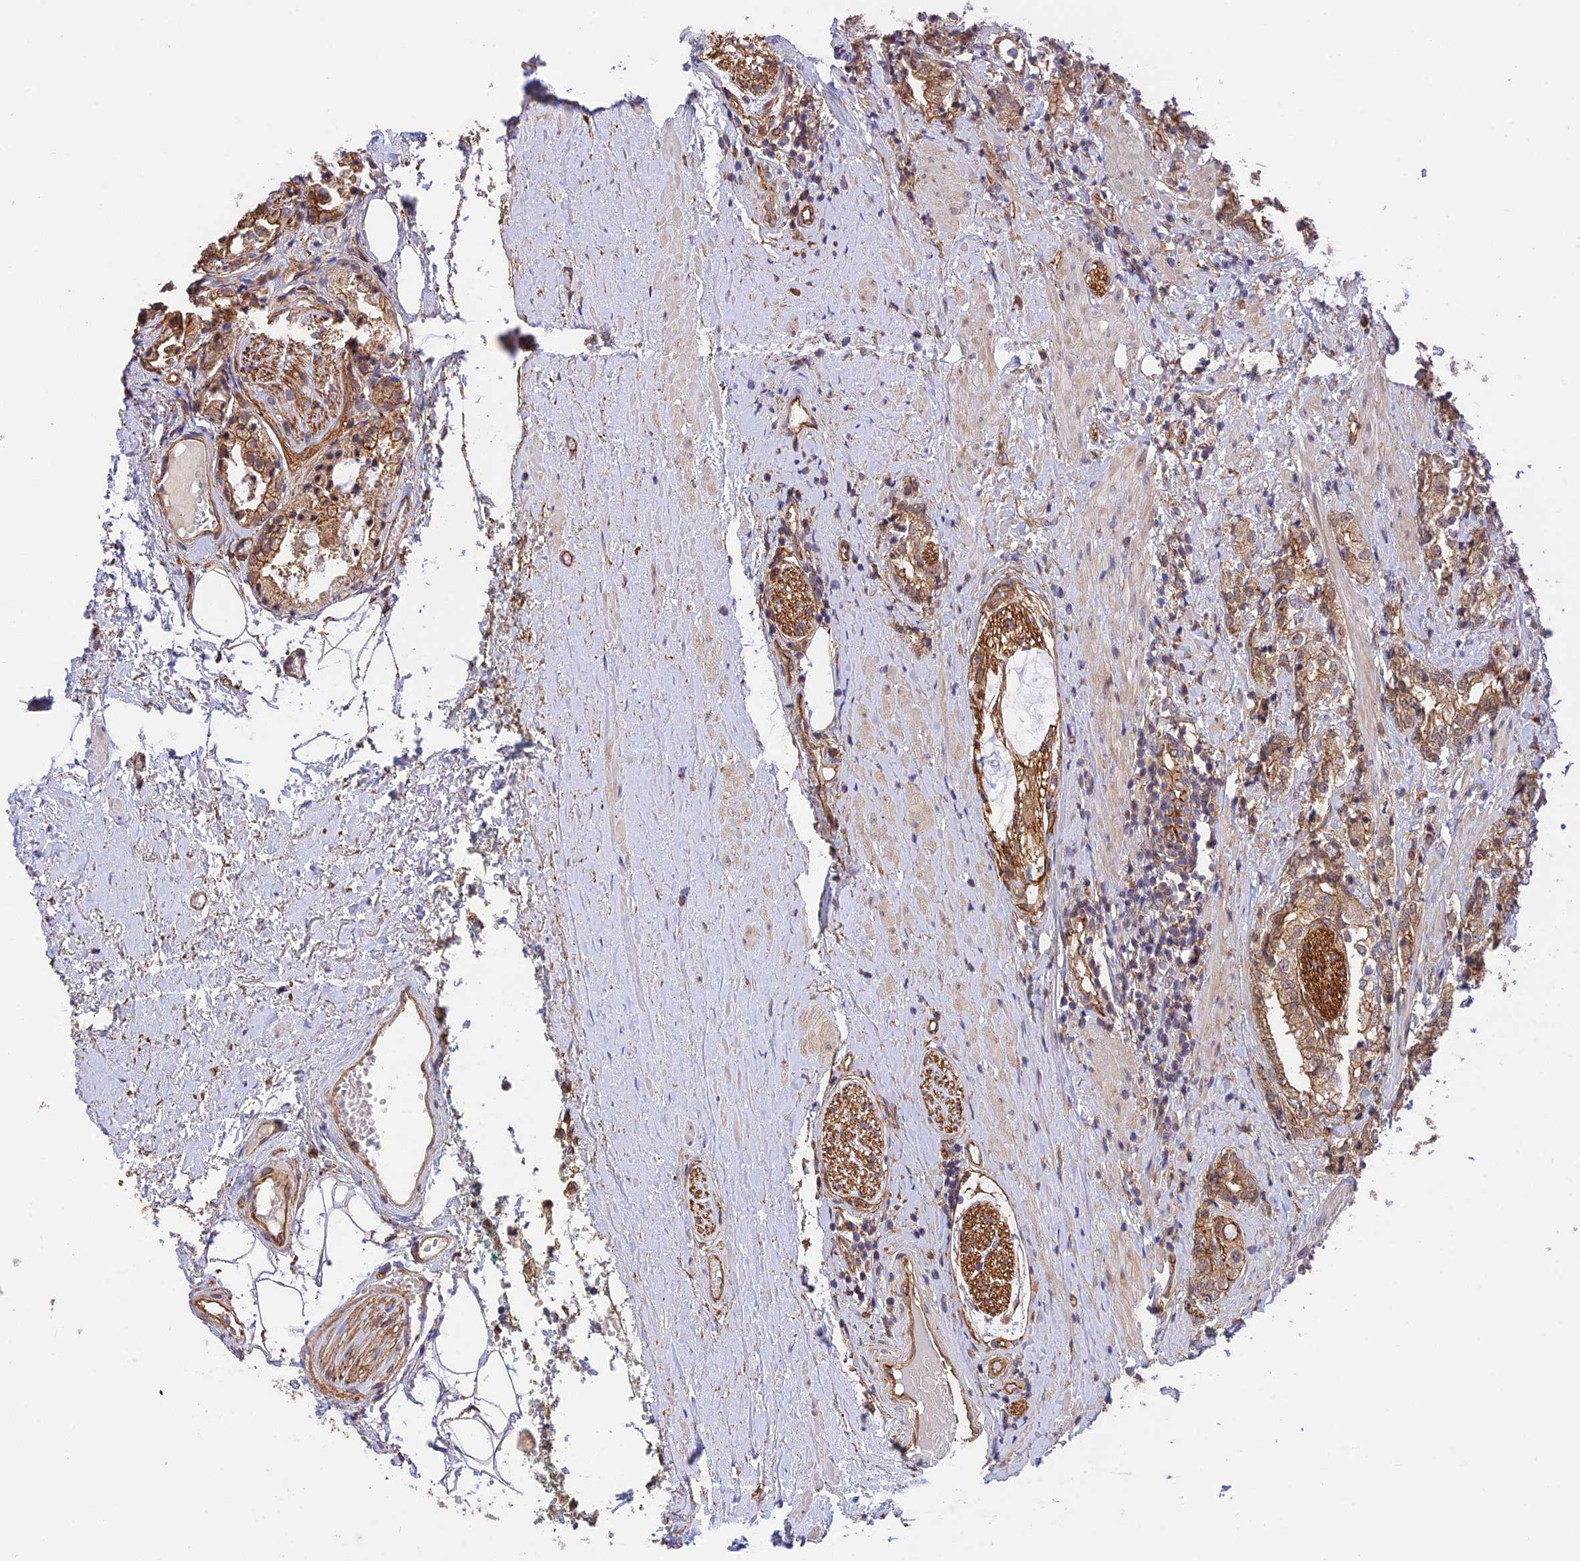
{"staining": {"intensity": "moderate", "quantity": ">75%", "location": "cytoplasmic/membranous"}, "tissue": "prostate cancer", "cell_type": "Tumor cells", "image_type": "cancer", "snomed": [{"axis": "morphology", "description": "Adenocarcinoma, High grade"}, {"axis": "topography", "description": "Prostate"}], "caption": "DAB (3,3'-diaminobenzidine) immunohistochemical staining of prostate adenocarcinoma (high-grade) reveals moderate cytoplasmic/membranous protein positivity in approximately >75% of tumor cells.", "gene": "HOMER2", "patient": {"sex": "male", "age": 69}}